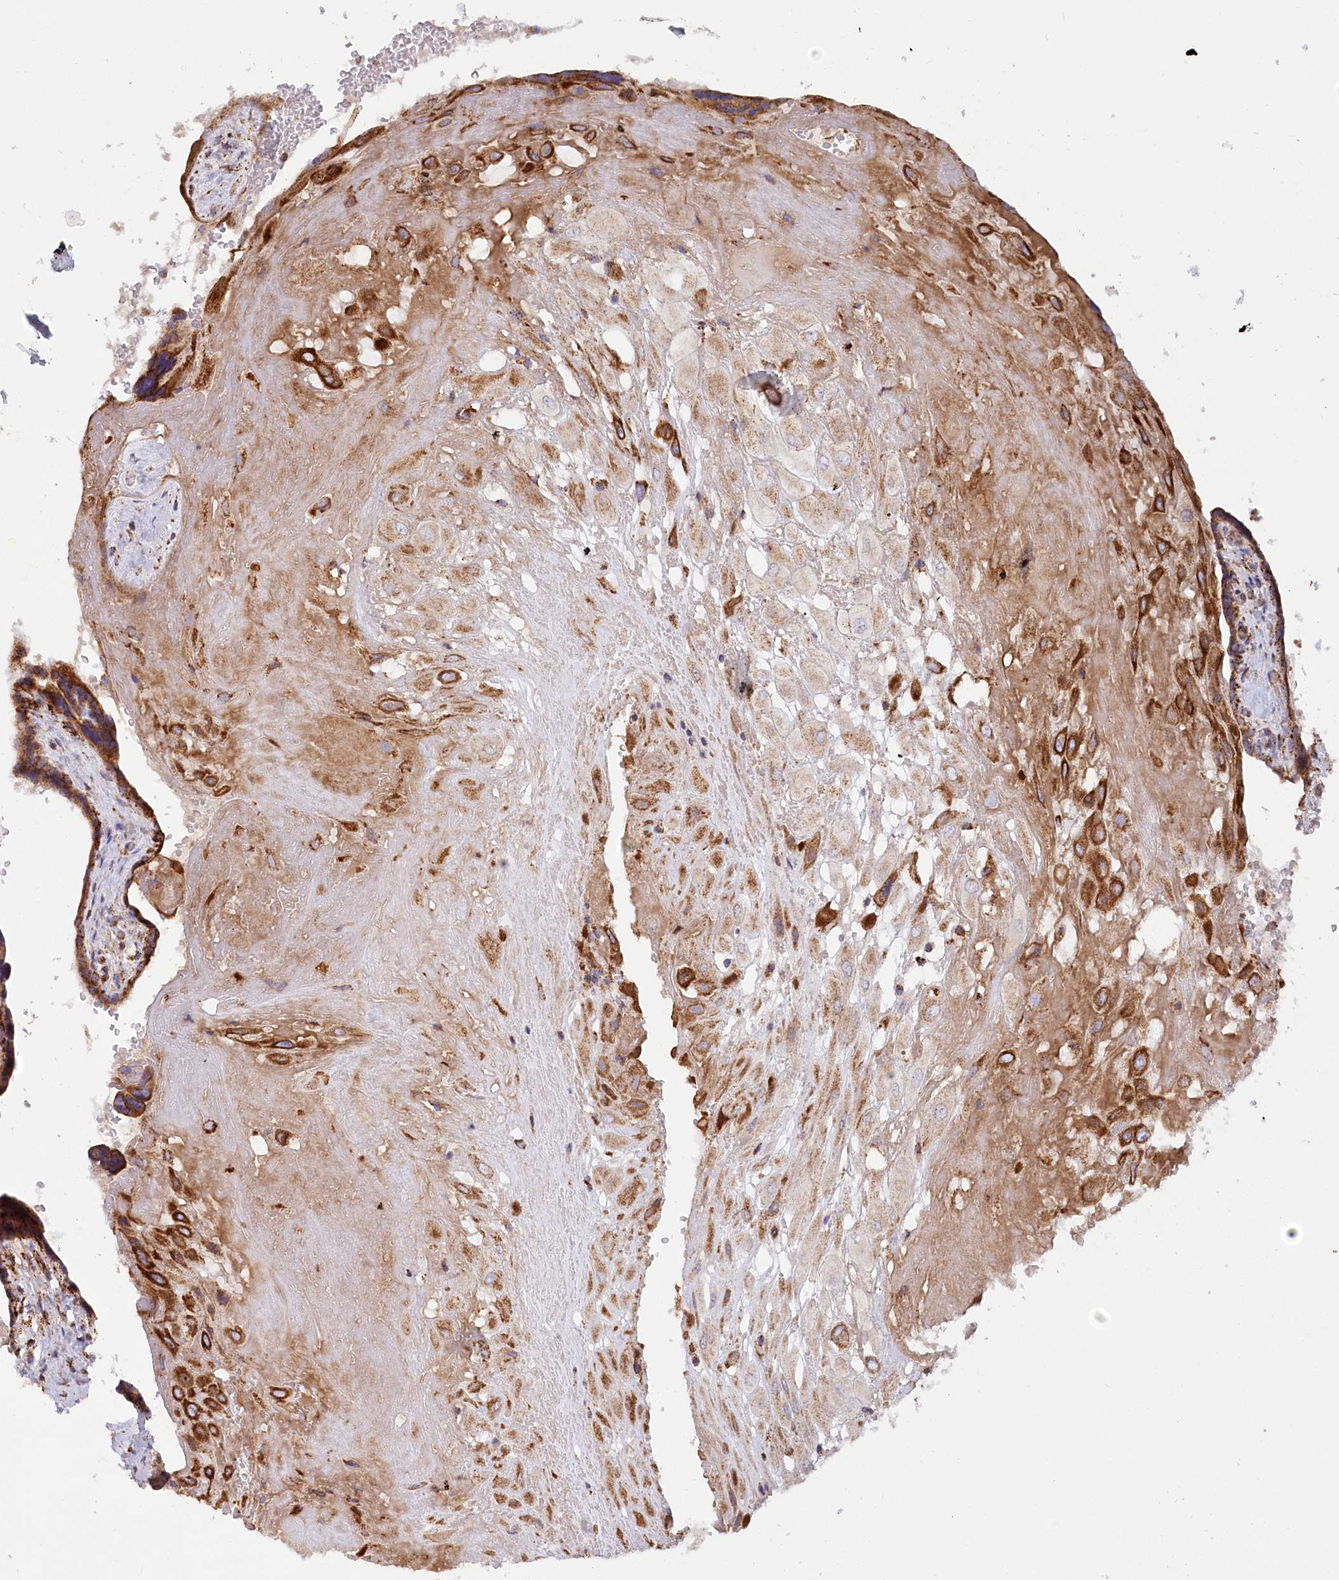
{"staining": {"intensity": "weak", "quantity": "25%-75%", "location": "cytoplasmic/membranous"}, "tissue": "placenta", "cell_type": "Decidual cells", "image_type": "normal", "snomed": [{"axis": "morphology", "description": "Normal tissue, NOS"}, {"axis": "topography", "description": "Placenta"}], "caption": "This photomicrograph reveals immunohistochemistry staining of normal placenta, with low weak cytoplasmic/membranous expression in about 25%-75% of decidual cells.", "gene": "UMPS", "patient": {"sex": "female", "age": 37}}